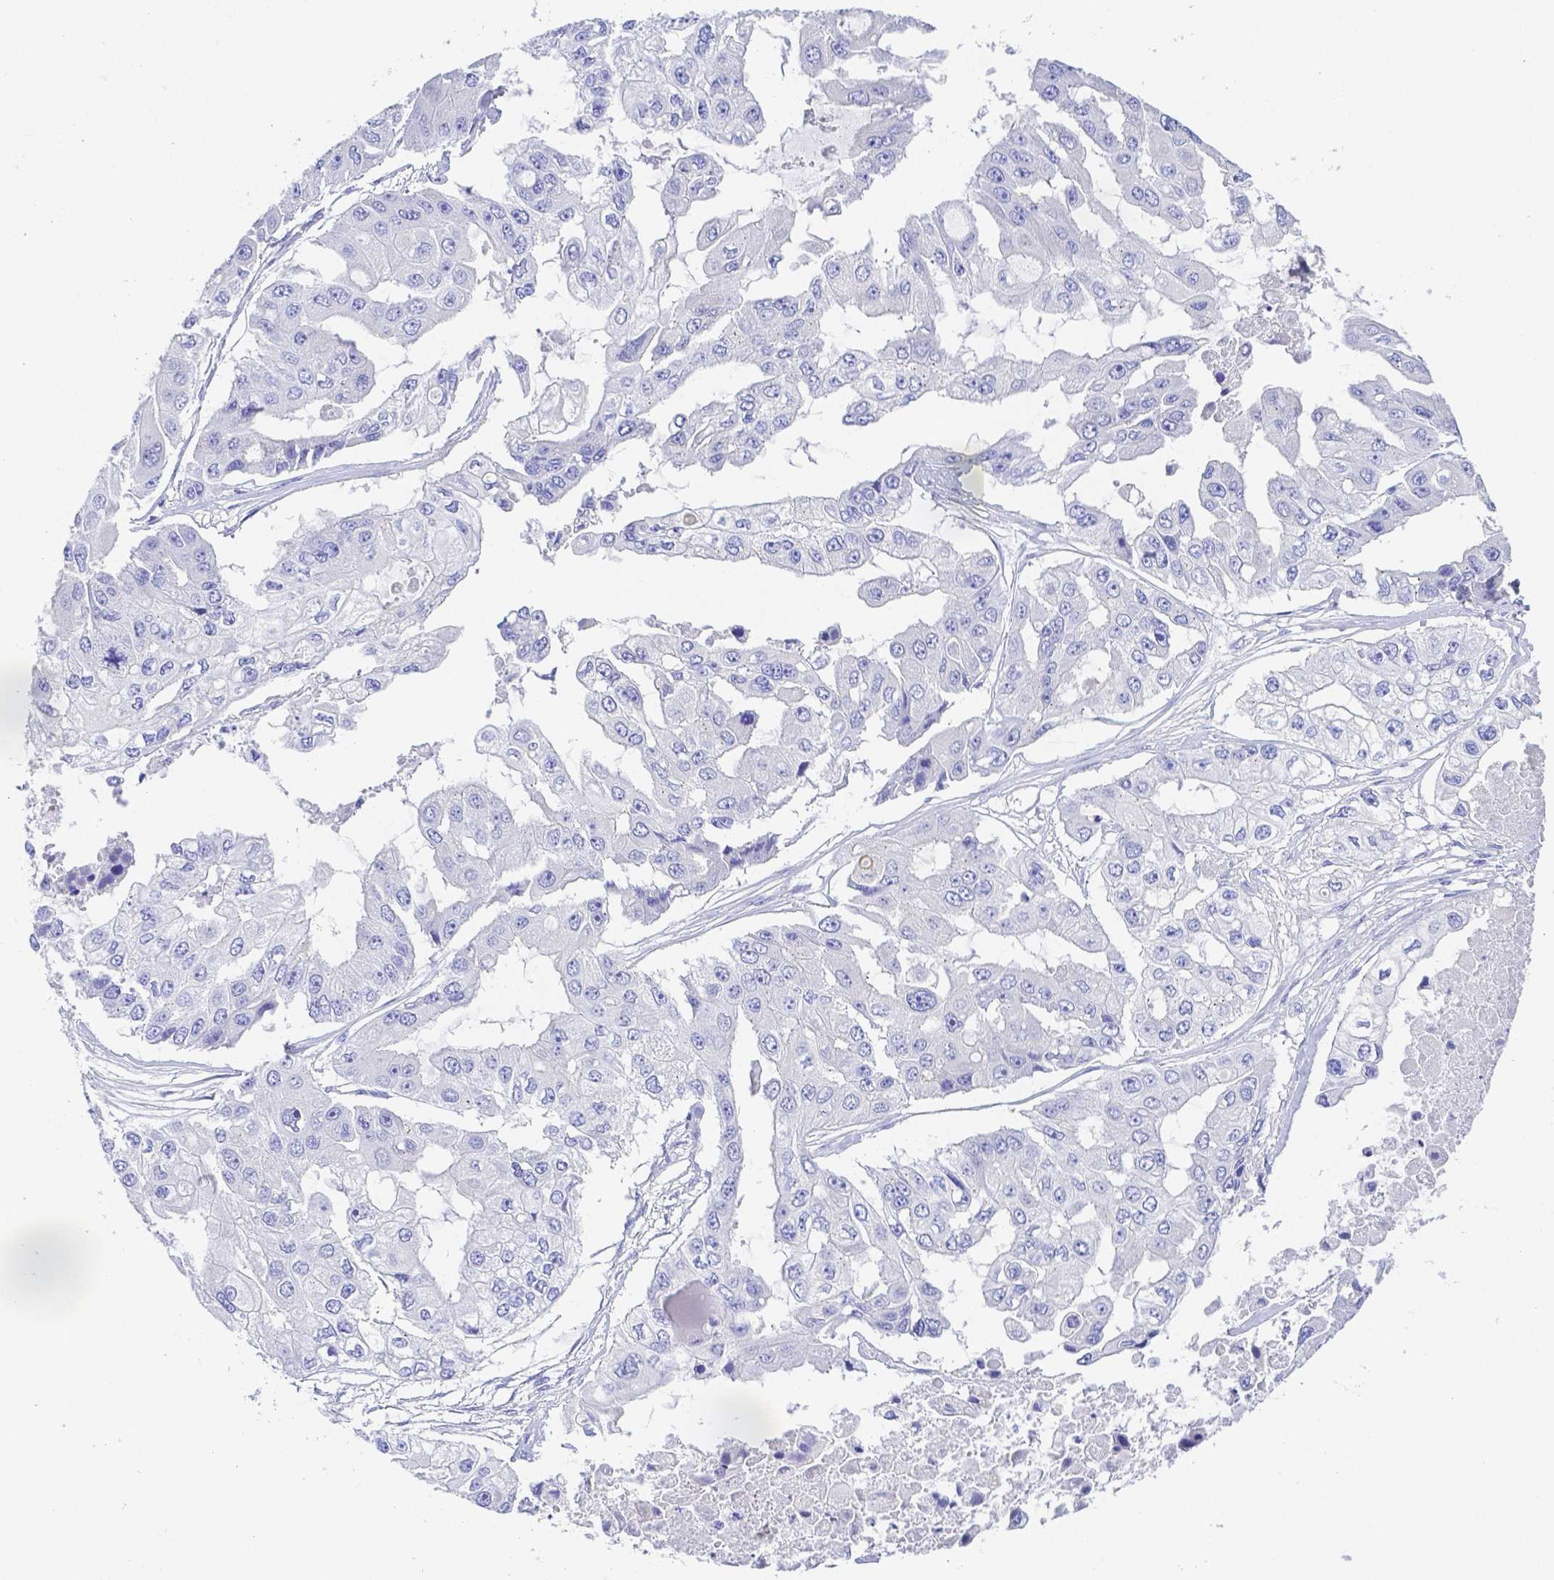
{"staining": {"intensity": "negative", "quantity": "none", "location": "none"}, "tissue": "ovarian cancer", "cell_type": "Tumor cells", "image_type": "cancer", "snomed": [{"axis": "morphology", "description": "Cystadenocarcinoma, serous, NOS"}, {"axis": "topography", "description": "Ovary"}], "caption": "High magnification brightfield microscopy of ovarian serous cystadenocarcinoma stained with DAB (brown) and counterstained with hematoxylin (blue): tumor cells show no significant staining.", "gene": "ZG16B", "patient": {"sex": "female", "age": 56}}